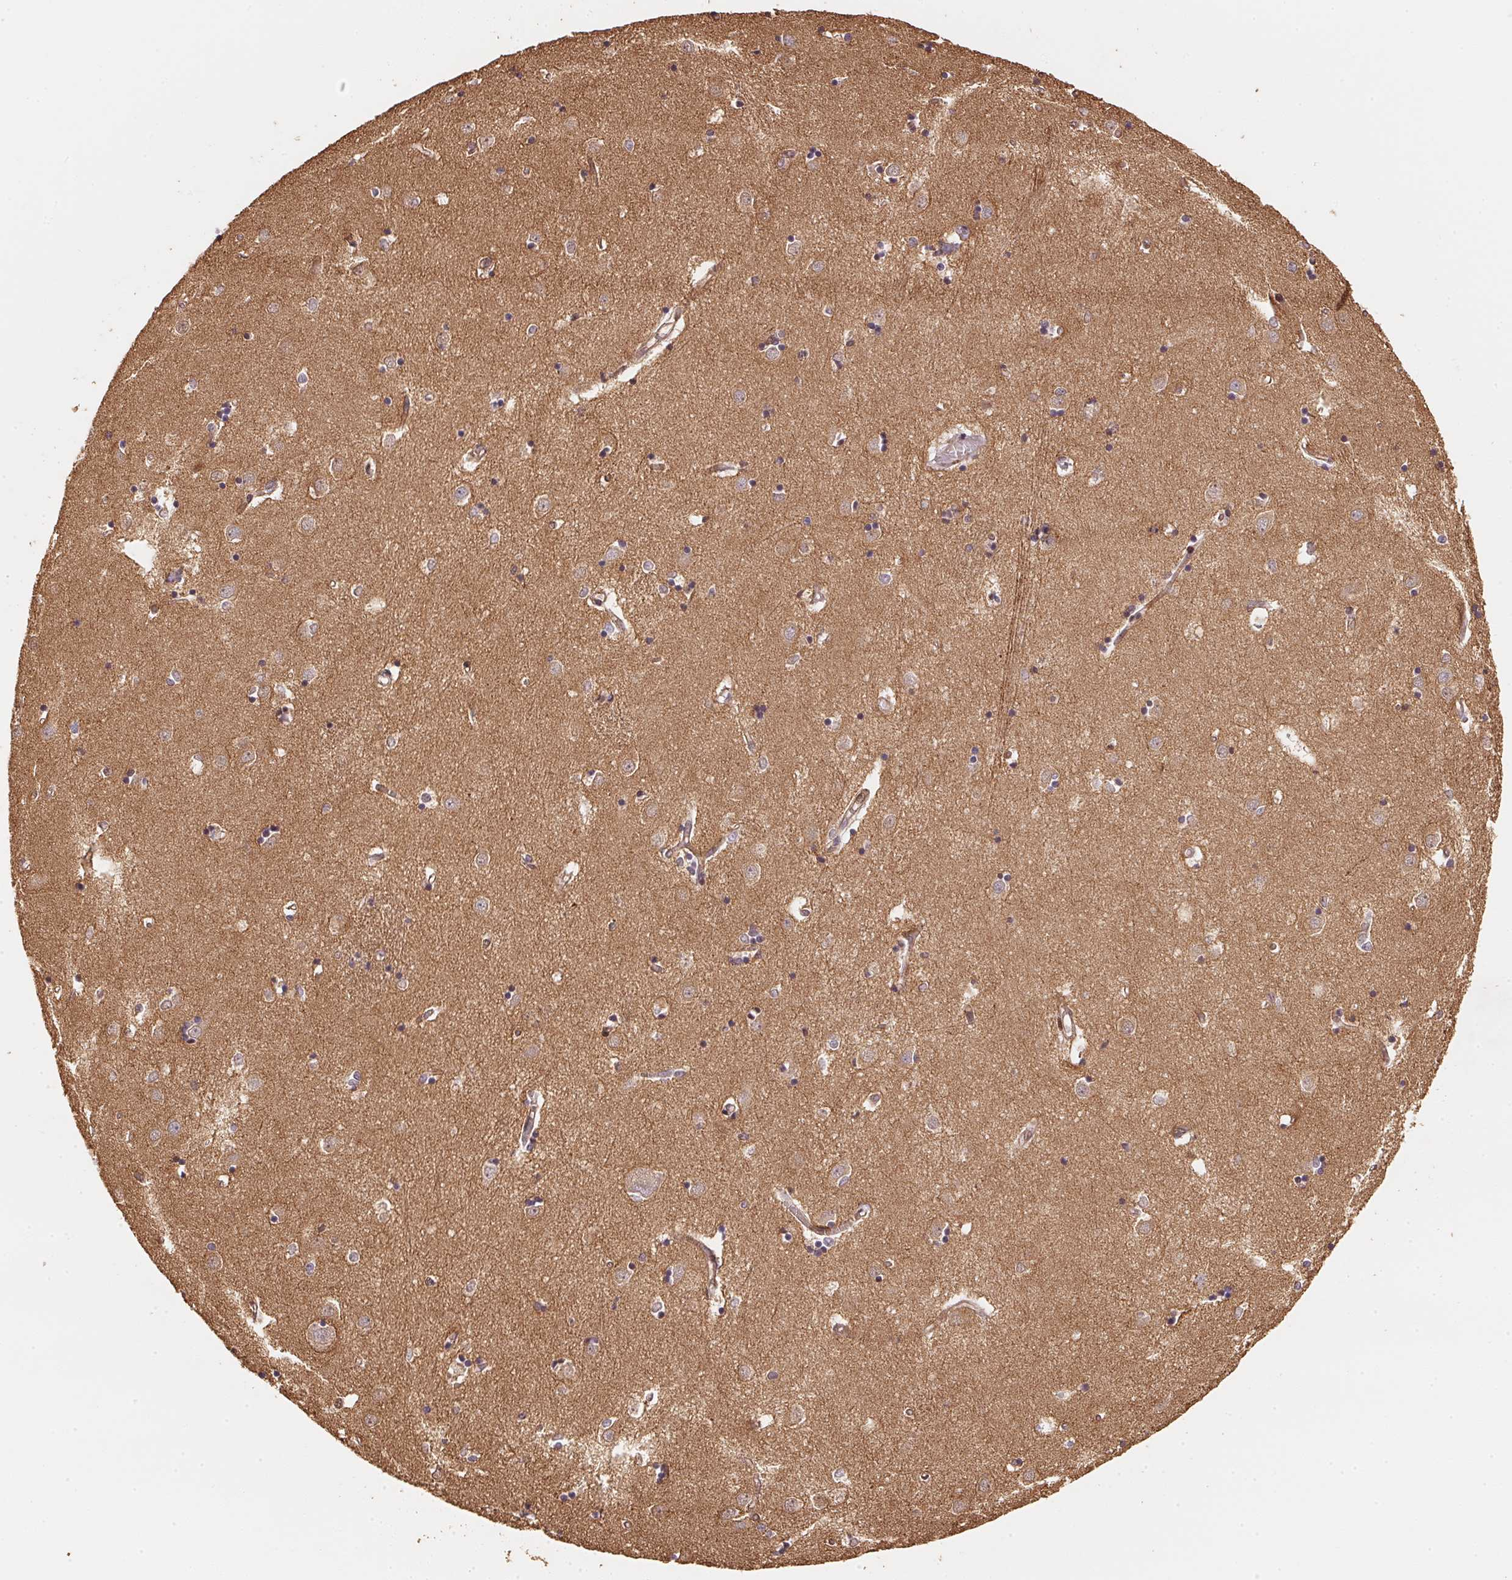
{"staining": {"intensity": "weak", "quantity": "<25%", "location": "cytoplasmic/membranous"}, "tissue": "caudate", "cell_type": "Glial cells", "image_type": "normal", "snomed": [{"axis": "morphology", "description": "Normal tissue, NOS"}, {"axis": "topography", "description": "Lateral ventricle wall"}], "caption": "An immunohistochemistry histopathology image of normal caudate is shown. There is no staining in glial cells of caudate. The staining was performed using DAB to visualize the protein expression in brown, while the nuclei were stained in blue with hematoxylin (Magnification: 20x).", "gene": "TMEM222", "patient": {"sex": "male", "age": 54}}